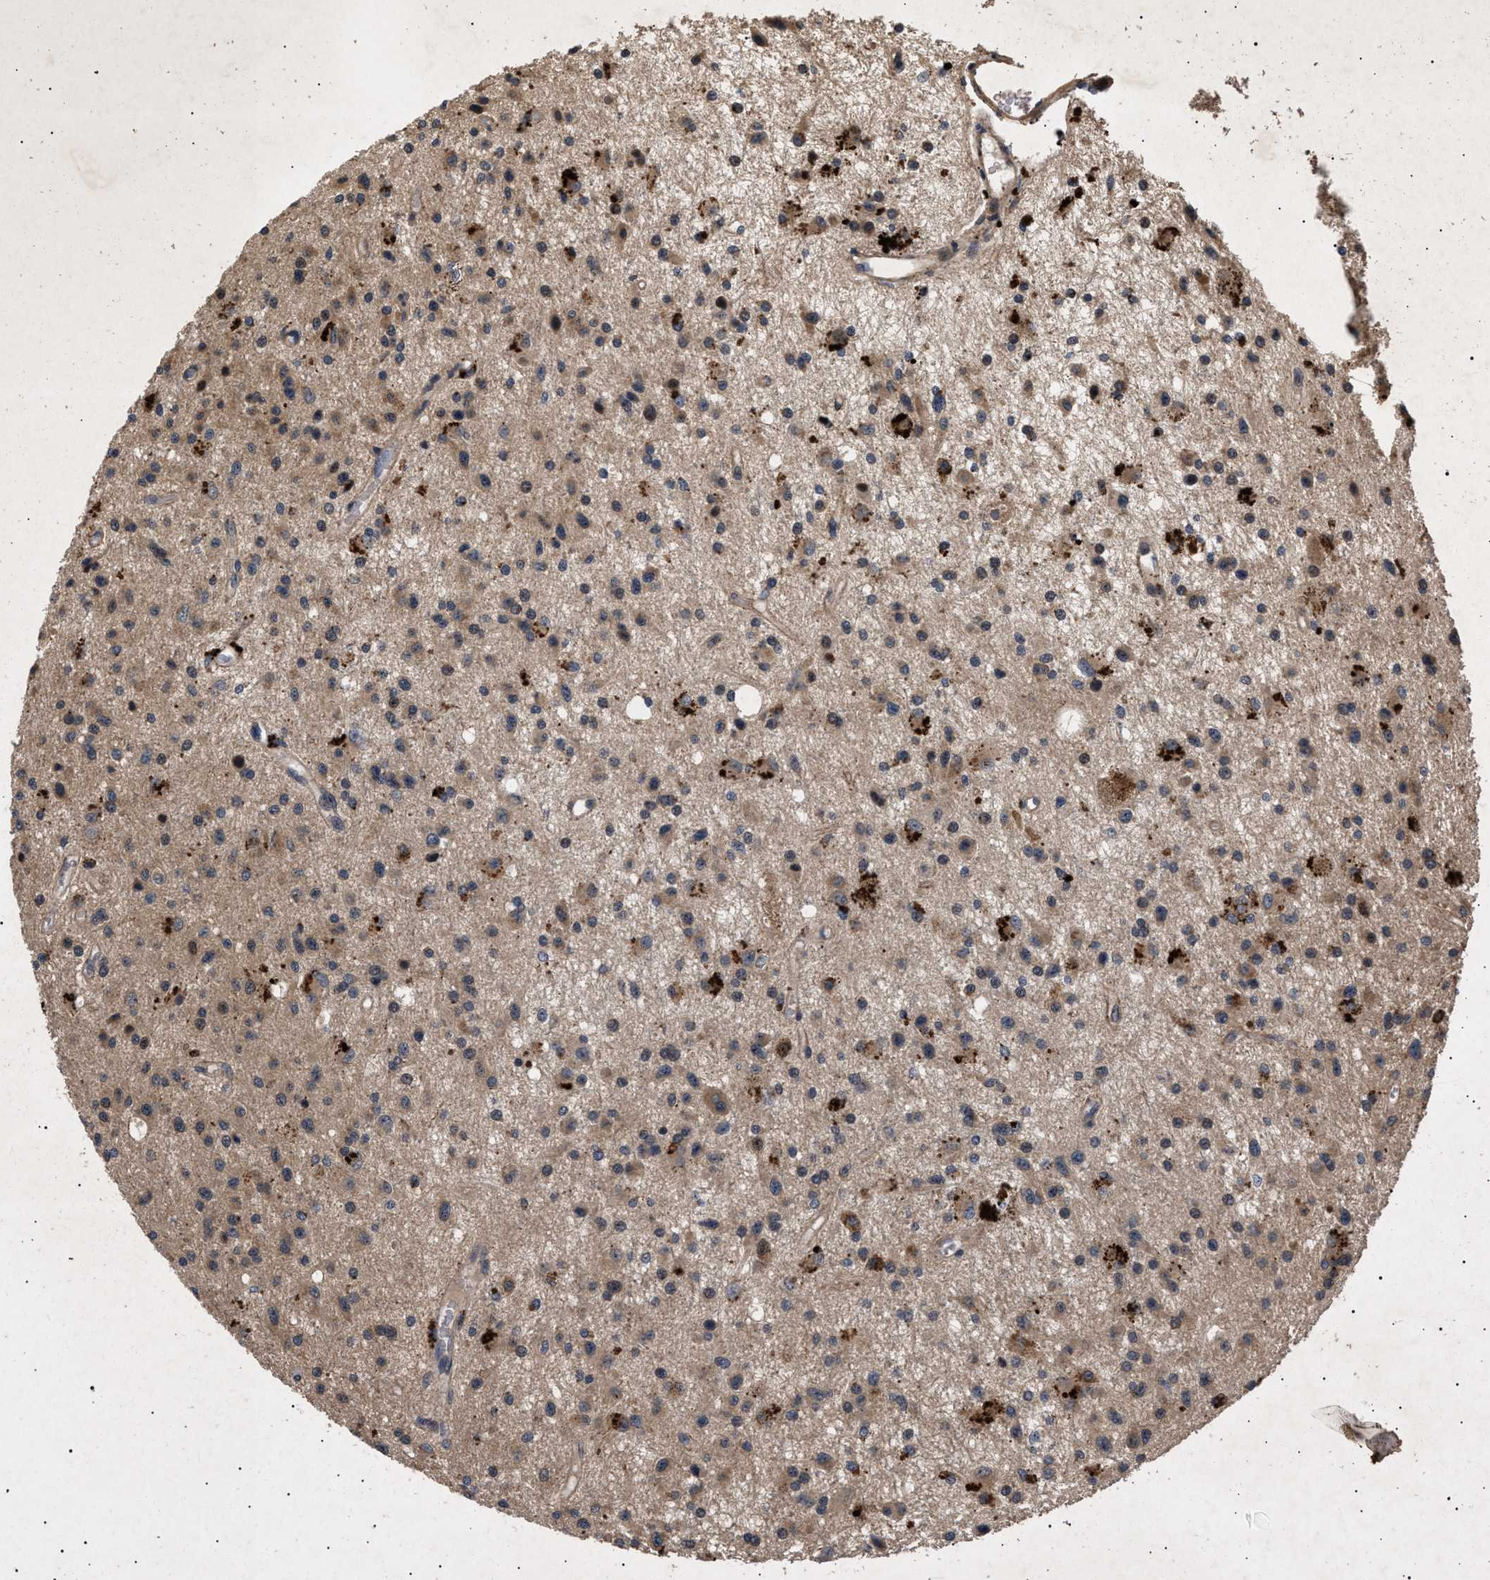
{"staining": {"intensity": "strong", "quantity": "<25%", "location": "cytoplasmic/membranous"}, "tissue": "glioma", "cell_type": "Tumor cells", "image_type": "cancer", "snomed": [{"axis": "morphology", "description": "Glioma, malignant, Low grade"}, {"axis": "topography", "description": "Brain"}], "caption": "About <25% of tumor cells in human malignant glioma (low-grade) reveal strong cytoplasmic/membranous protein positivity as visualized by brown immunohistochemical staining.", "gene": "ITGB5", "patient": {"sex": "male", "age": 58}}